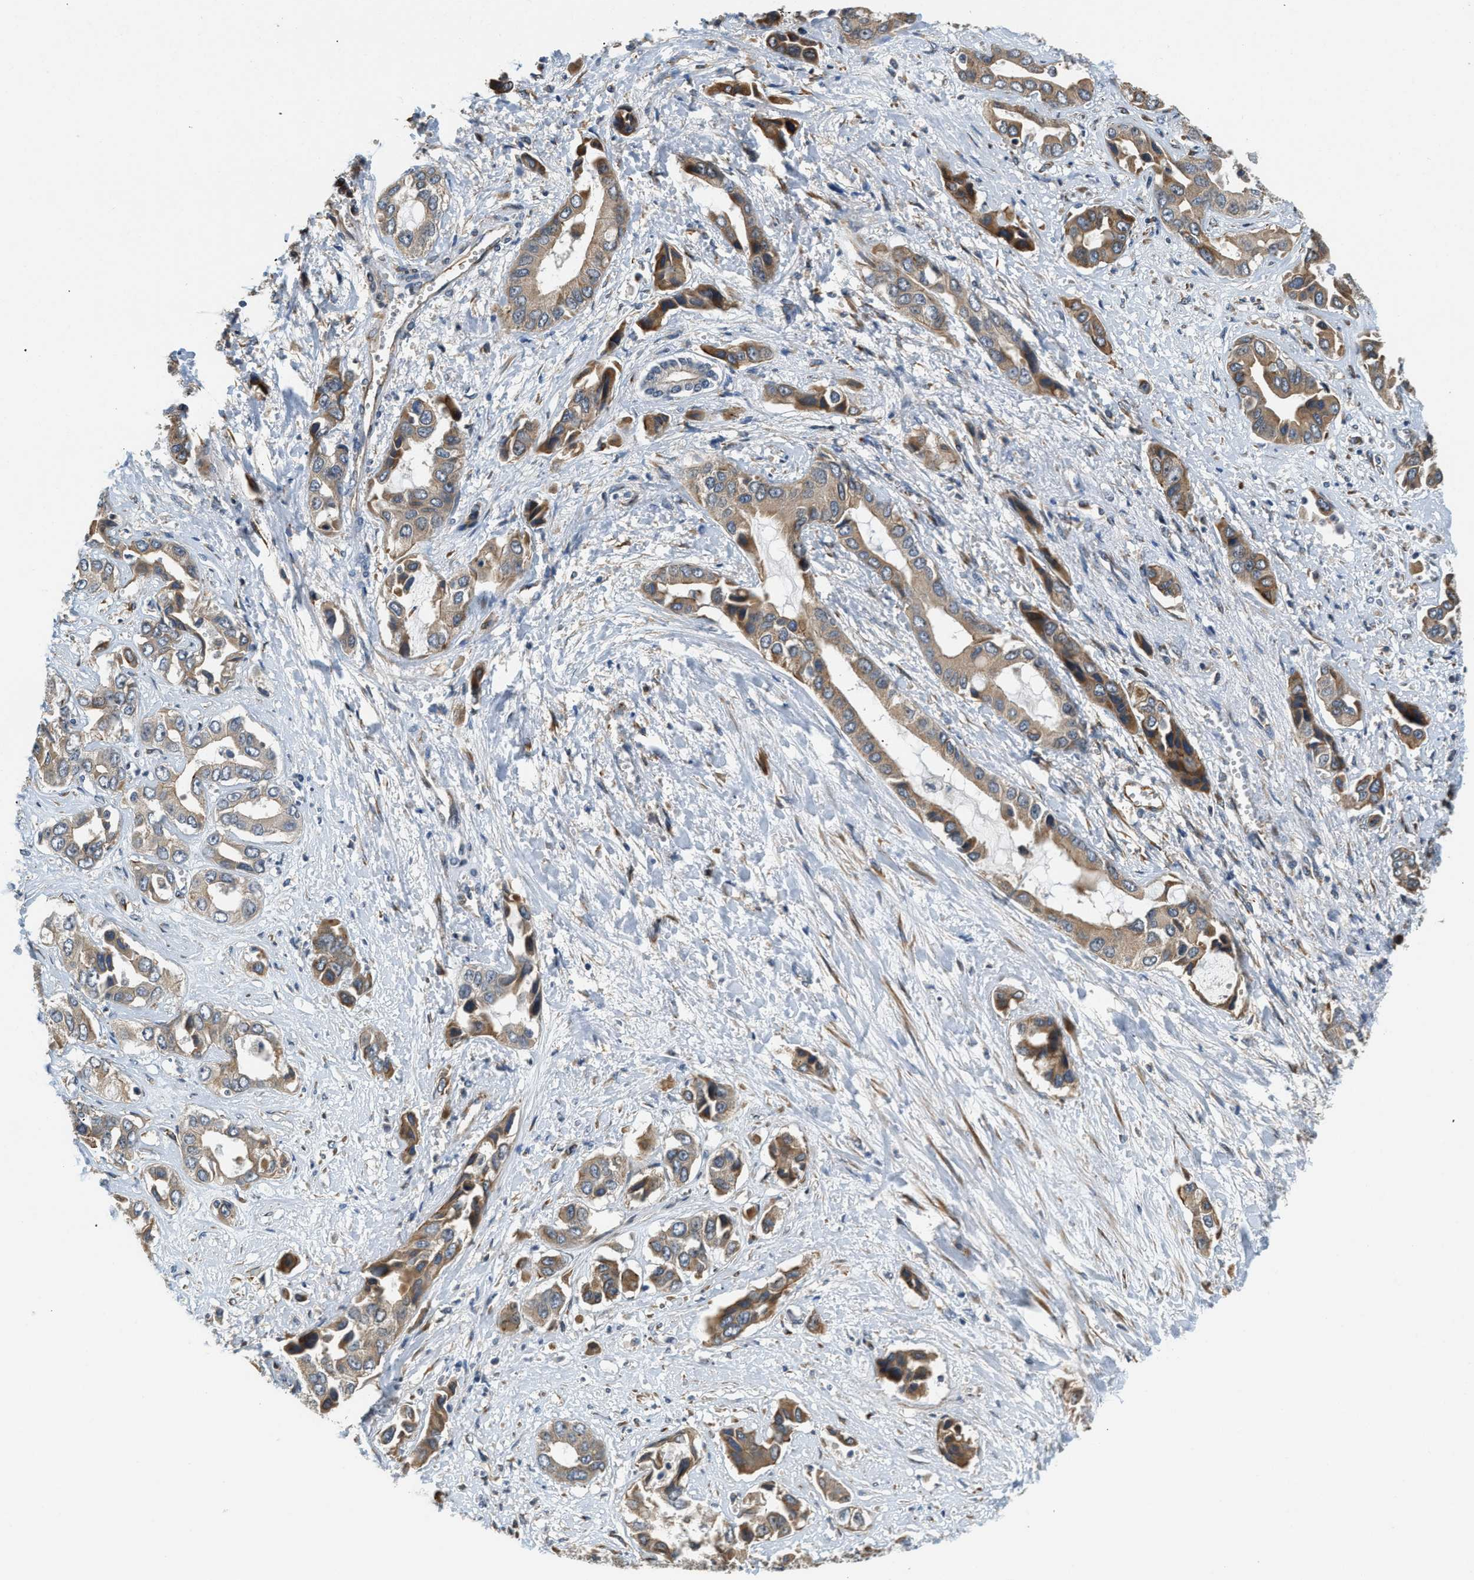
{"staining": {"intensity": "moderate", "quantity": "25%-75%", "location": "cytoplasmic/membranous"}, "tissue": "liver cancer", "cell_type": "Tumor cells", "image_type": "cancer", "snomed": [{"axis": "morphology", "description": "Cholangiocarcinoma"}, {"axis": "topography", "description": "Liver"}], "caption": "Immunohistochemistry staining of liver cancer (cholangiocarcinoma), which shows medium levels of moderate cytoplasmic/membranous staining in approximately 25%-75% of tumor cells indicating moderate cytoplasmic/membranous protein positivity. The staining was performed using DAB (brown) for protein detection and nuclei were counterstained in hematoxylin (blue).", "gene": "ALOX12", "patient": {"sex": "female", "age": 52}}